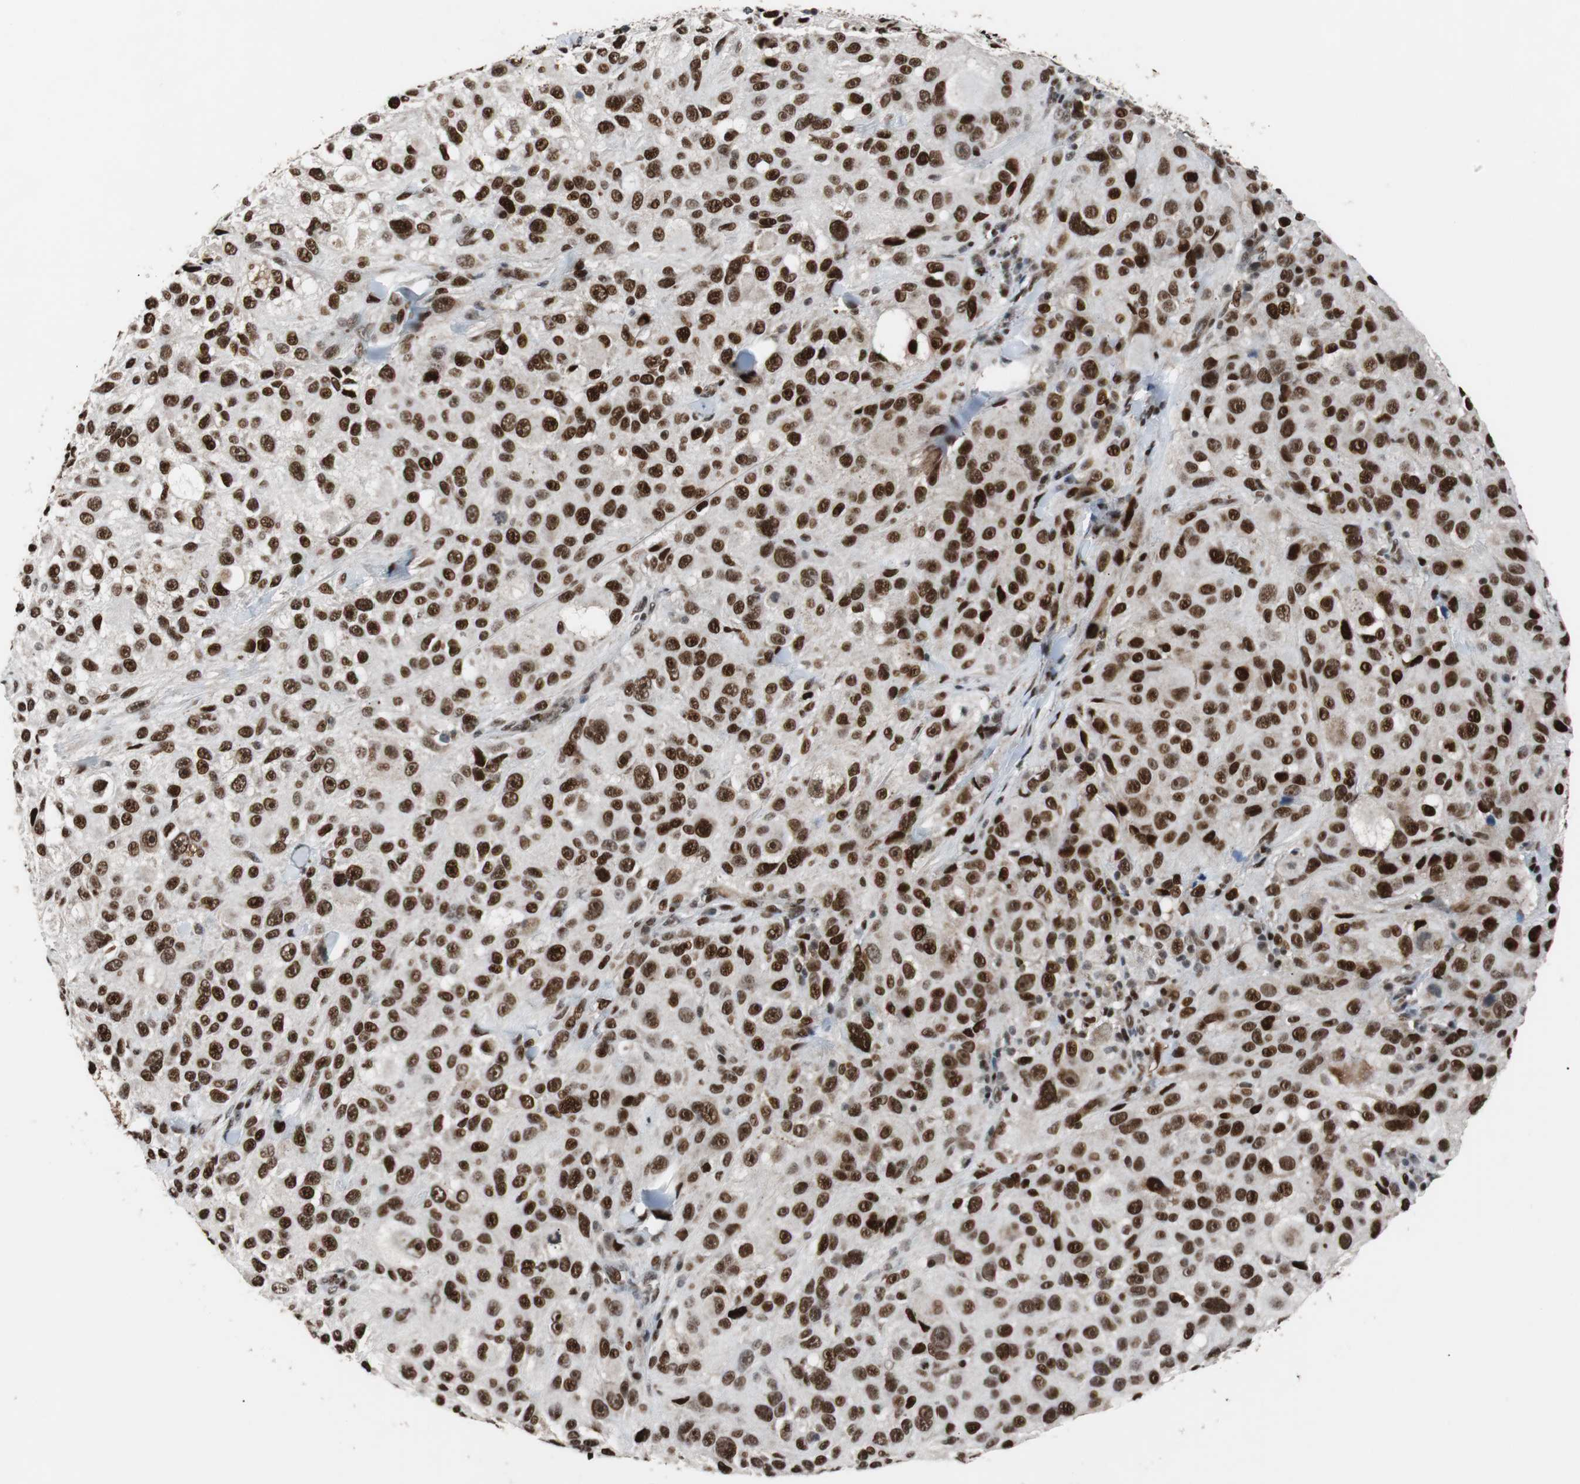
{"staining": {"intensity": "strong", "quantity": ">75%", "location": "nuclear"}, "tissue": "melanoma", "cell_type": "Tumor cells", "image_type": "cancer", "snomed": [{"axis": "morphology", "description": "Necrosis, NOS"}, {"axis": "morphology", "description": "Malignant melanoma, NOS"}, {"axis": "topography", "description": "Skin"}], "caption": "Immunohistochemical staining of melanoma displays strong nuclear protein staining in approximately >75% of tumor cells. (brown staining indicates protein expression, while blue staining denotes nuclei).", "gene": "NBL1", "patient": {"sex": "female", "age": 87}}